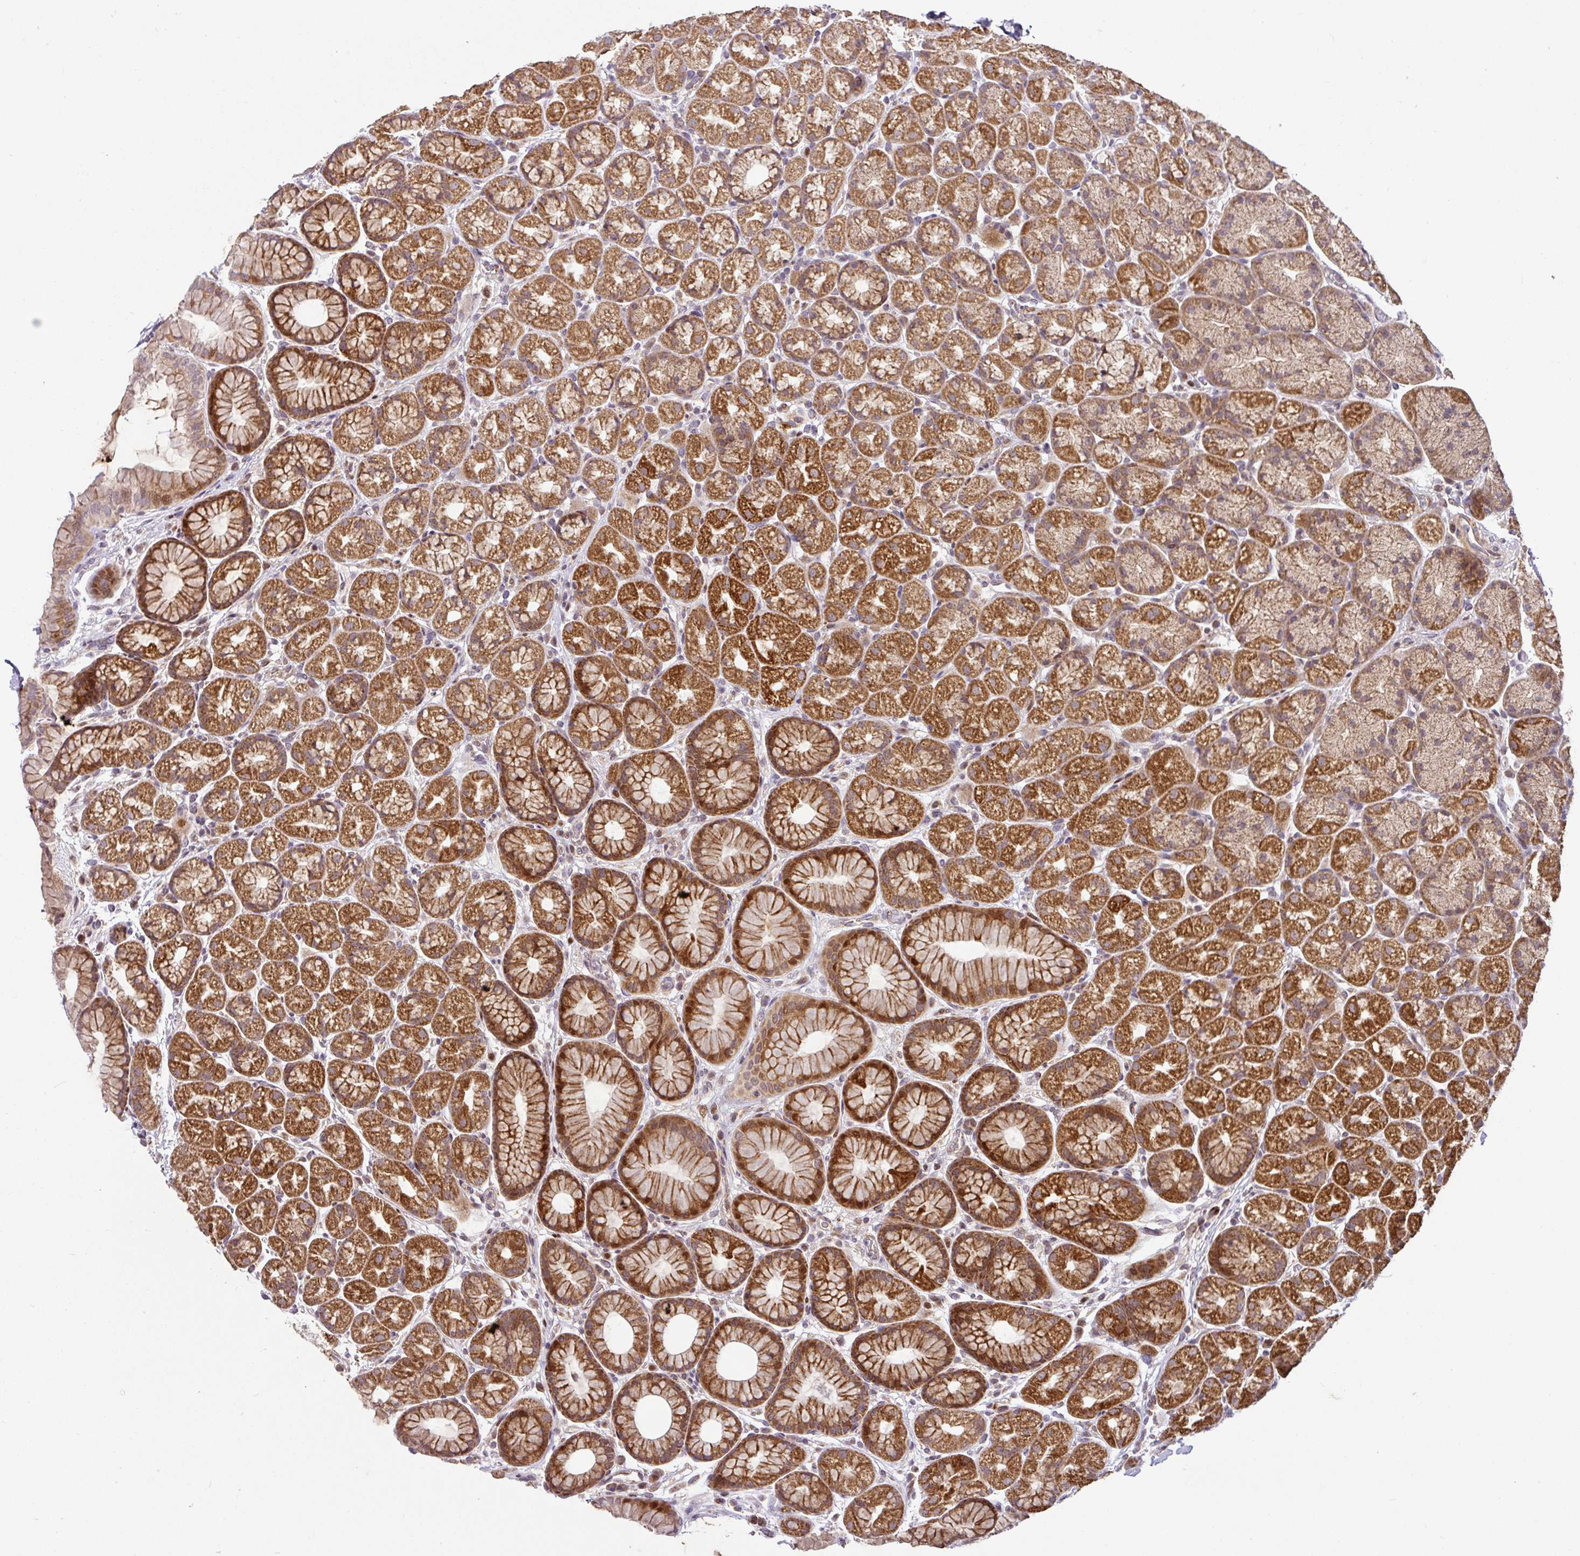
{"staining": {"intensity": "strong", "quantity": ">75%", "location": "cytoplasmic/membranous,nuclear"}, "tissue": "stomach", "cell_type": "Glandular cells", "image_type": "normal", "snomed": [{"axis": "morphology", "description": "Normal tissue, NOS"}, {"axis": "topography", "description": "Stomach, lower"}], "caption": "Glandular cells show high levels of strong cytoplasmic/membranous,nuclear staining in approximately >75% of cells in benign stomach. Immunohistochemistry stains the protein in brown and the nuclei are stained blue.", "gene": "ENSG00000269547", "patient": {"sex": "male", "age": 67}}